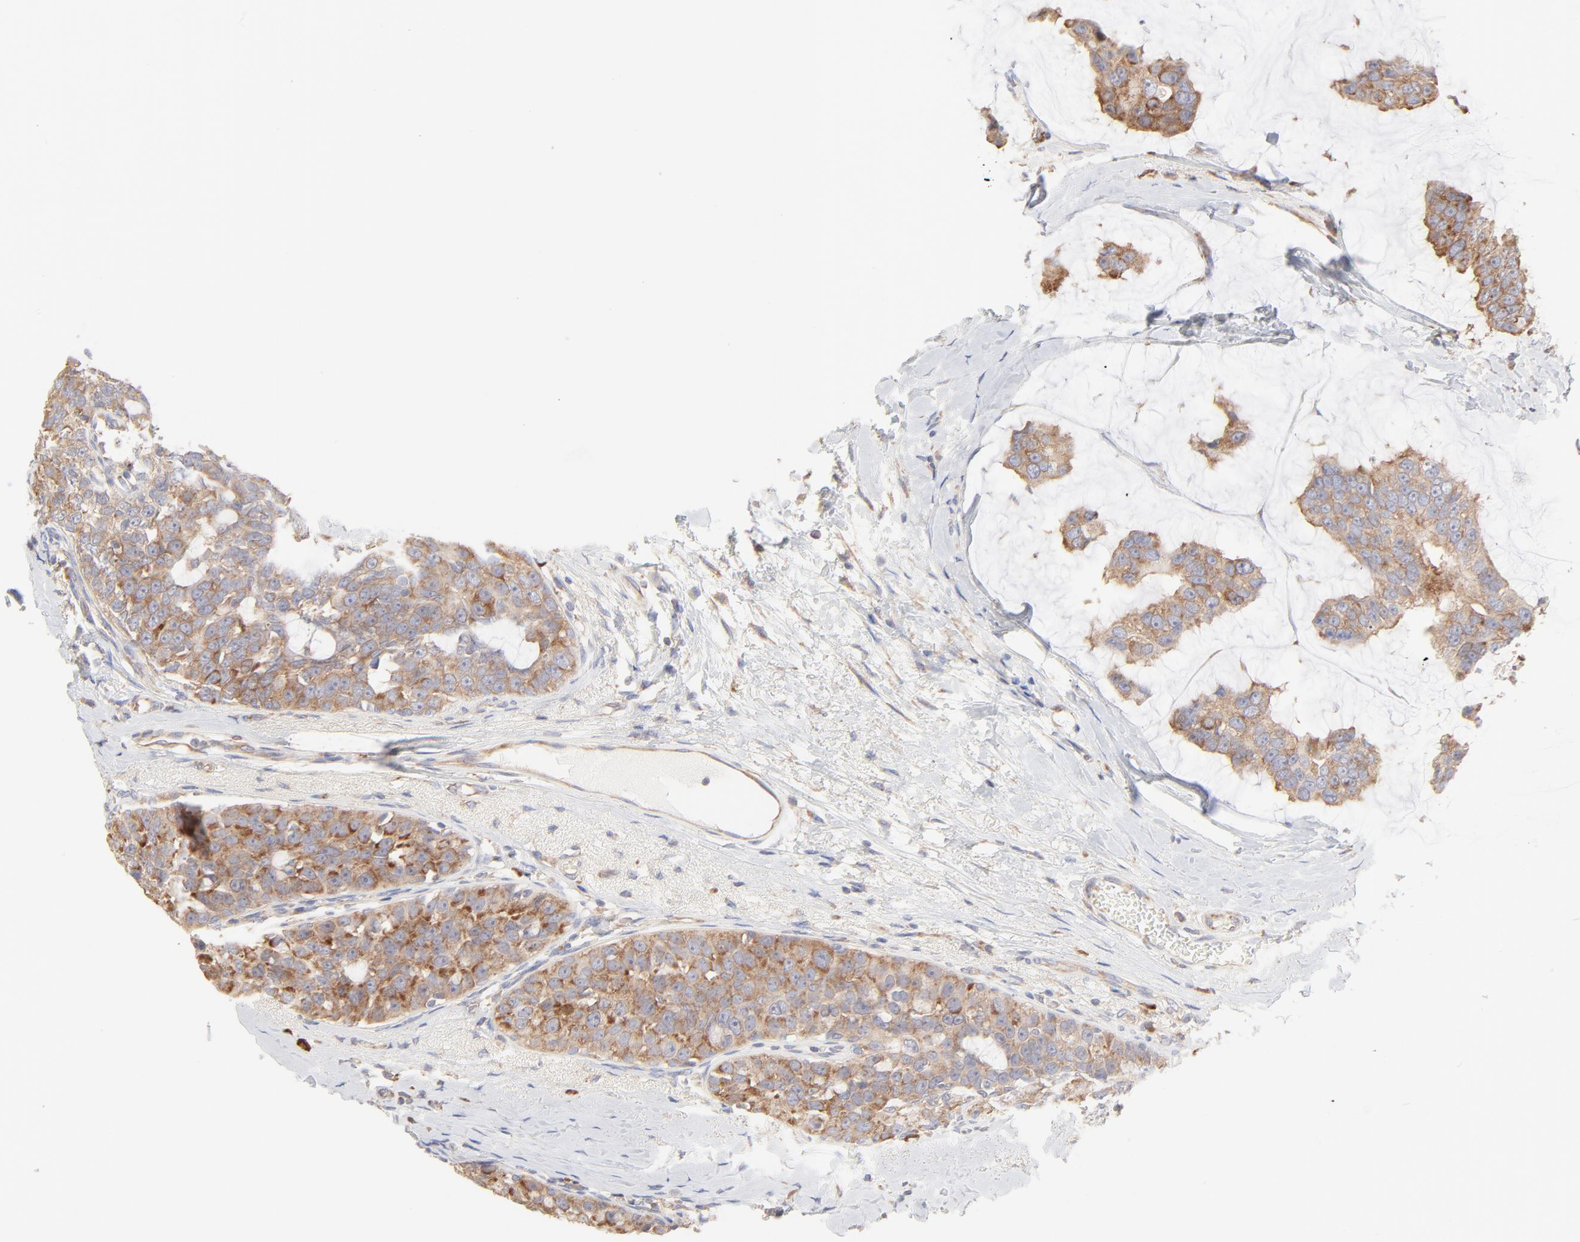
{"staining": {"intensity": "moderate", "quantity": ">75%", "location": "cytoplasmic/membranous"}, "tissue": "breast cancer", "cell_type": "Tumor cells", "image_type": "cancer", "snomed": [{"axis": "morphology", "description": "Normal tissue, NOS"}, {"axis": "morphology", "description": "Duct carcinoma"}, {"axis": "topography", "description": "Breast"}], "caption": "Human breast cancer (intraductal carcinoma) stained with a protein marker displays moderate staining in tumor cells.", "gene": "RPS21", "patient": {"sex": "female", "age": 50}}